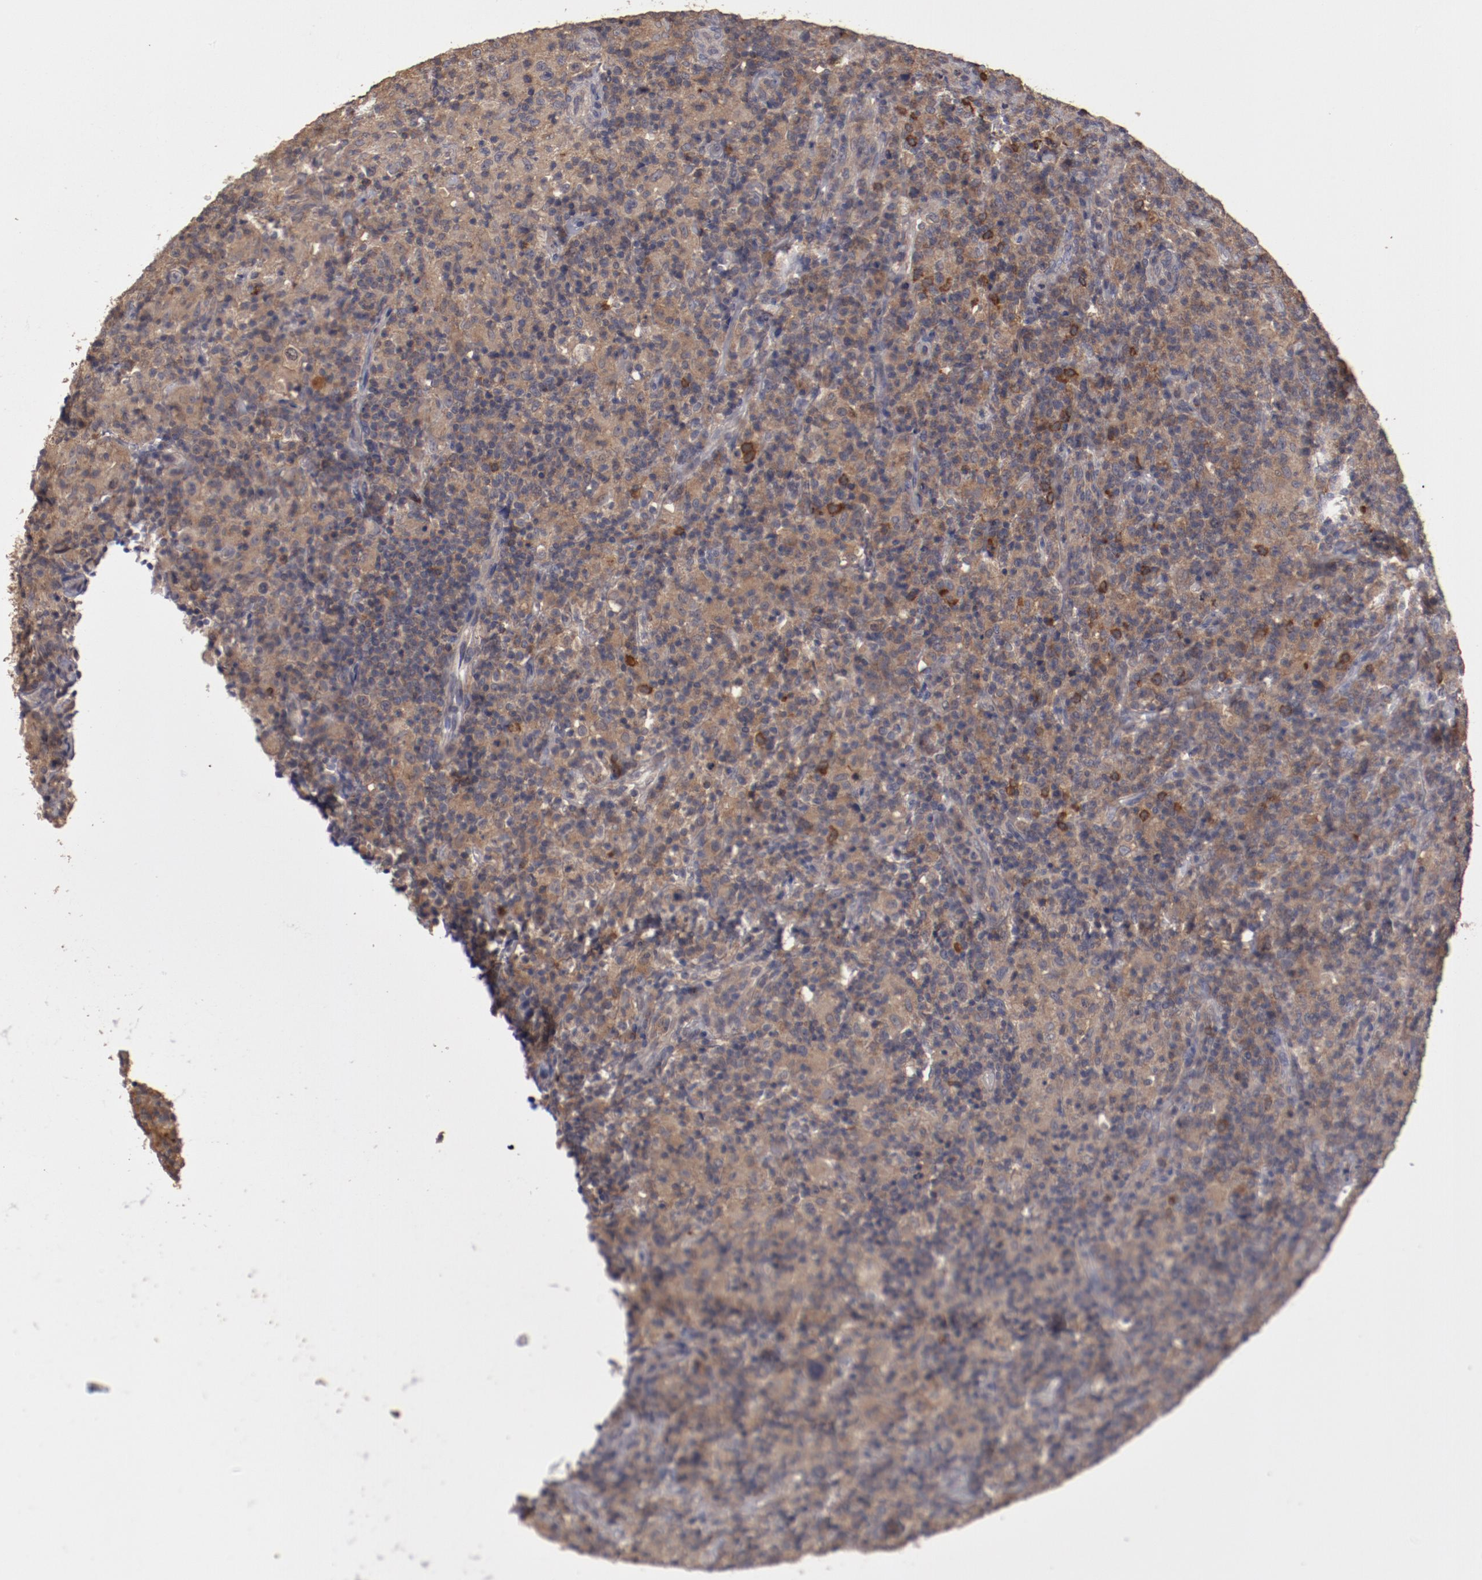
{"staining": {"intensity": "weak", "quantity": ">75%", "location": "cytoplasmic/membranous"}, "tissue": "lymphoma", "cell_type": "Tumor cells", "image_type": "cancer", "snomed": [{"axis": "morphology", "description": "Hodgkin's disease, NOS"}, {"axis": "topography", "description": "Lymph node"}], "caption": "Weak cytoplasmic/membranous staining is identified in approximately >75% of tumor cells in Hodgkin's disease.", "gene": "LRRC75B", "patient": {"sex": "male", "age": 65}}